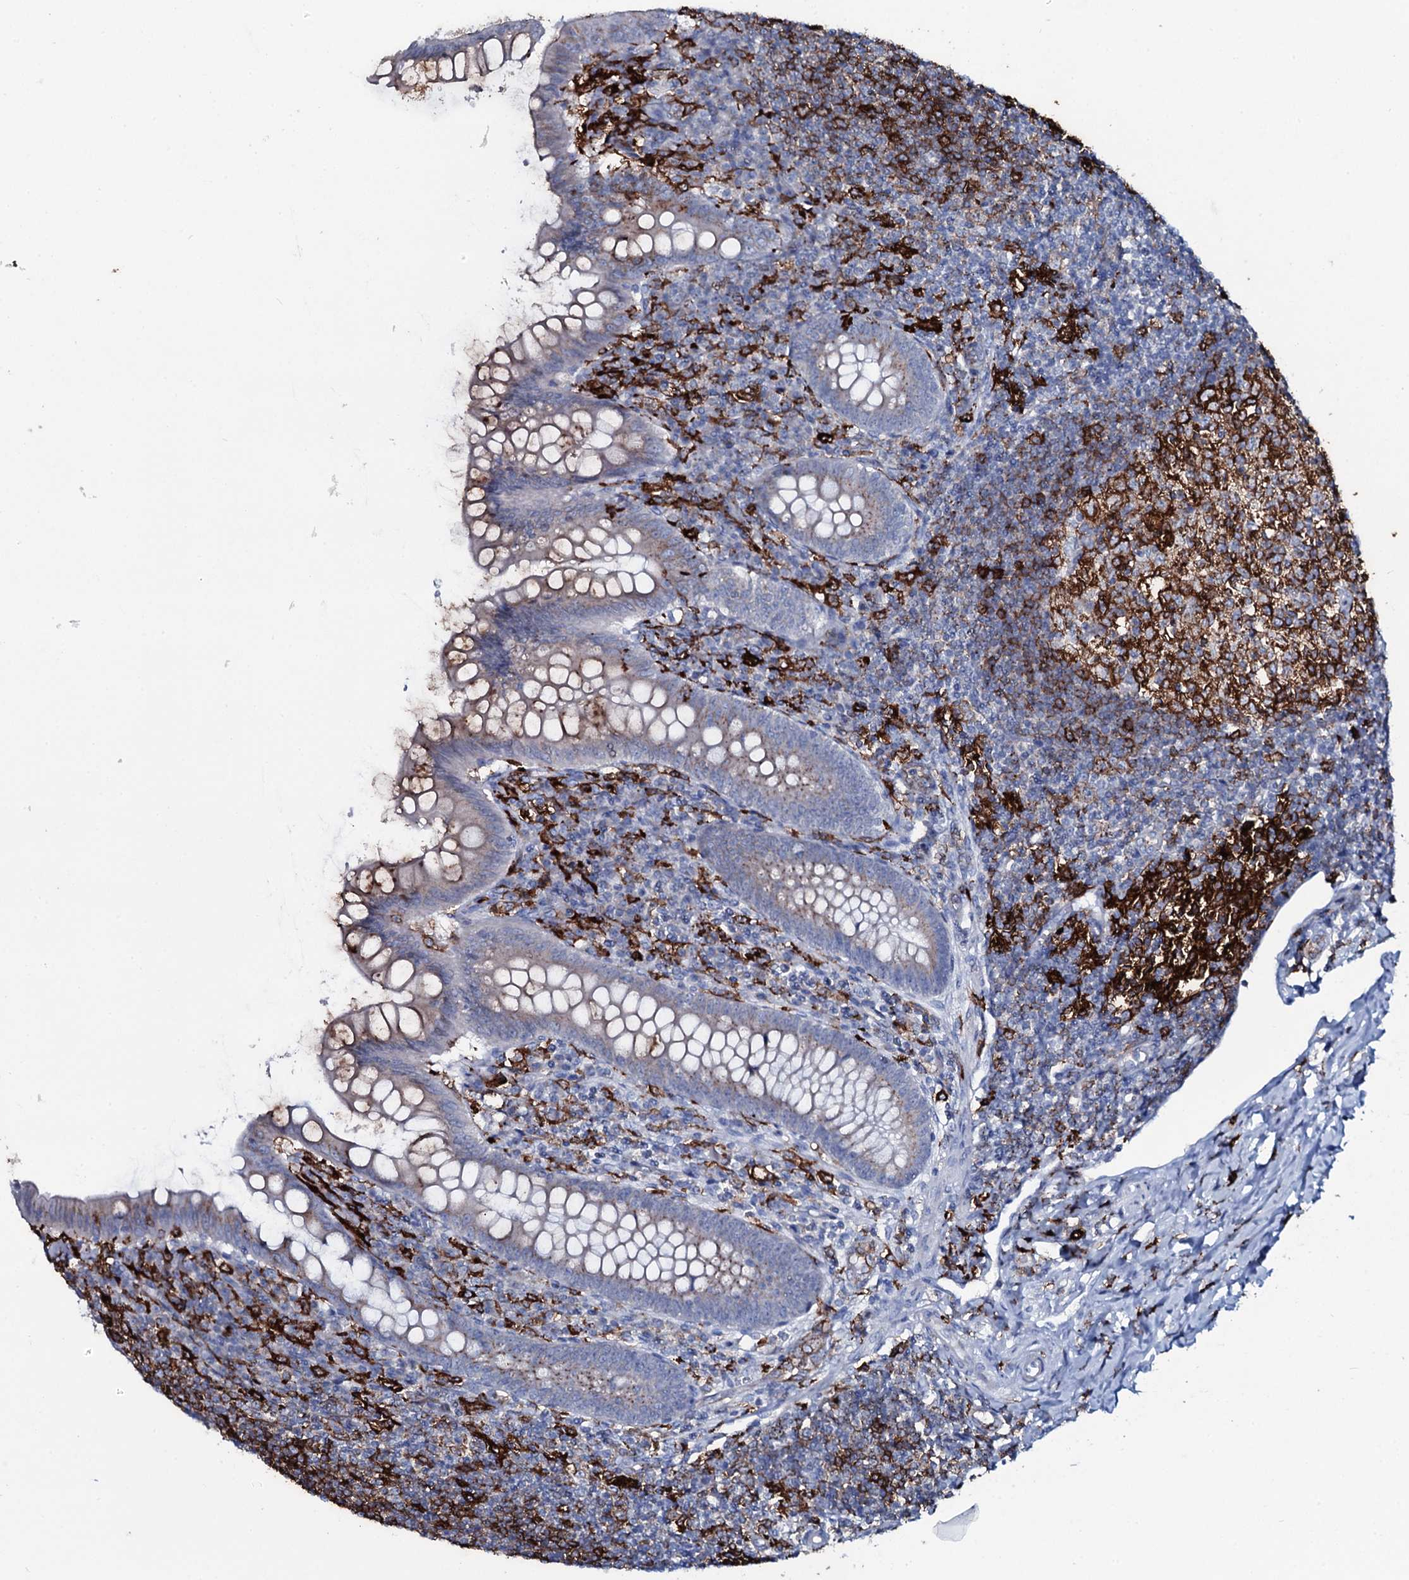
{"staining": {"intensity": "weak", "quantity": ">75%", "location": "cytoplasmic/membranous"}, "tissue": "appendix", "cell_type": "Glandular cells", "image_type": "normal", "snomed": [{"axis": "morphology", "description": "Normal tissue, NOS"}, {"axis": "topography", "description": "Appendix"}], "caption": "Approximately >75% of glandular cells in unremarkable human appendix display weak cytoplasmic/membranous protein positivity as visualized by brown immunohistochemical staining.", "gene": "OSBPL2", "patient": {"sex": "female", "age": 33}}